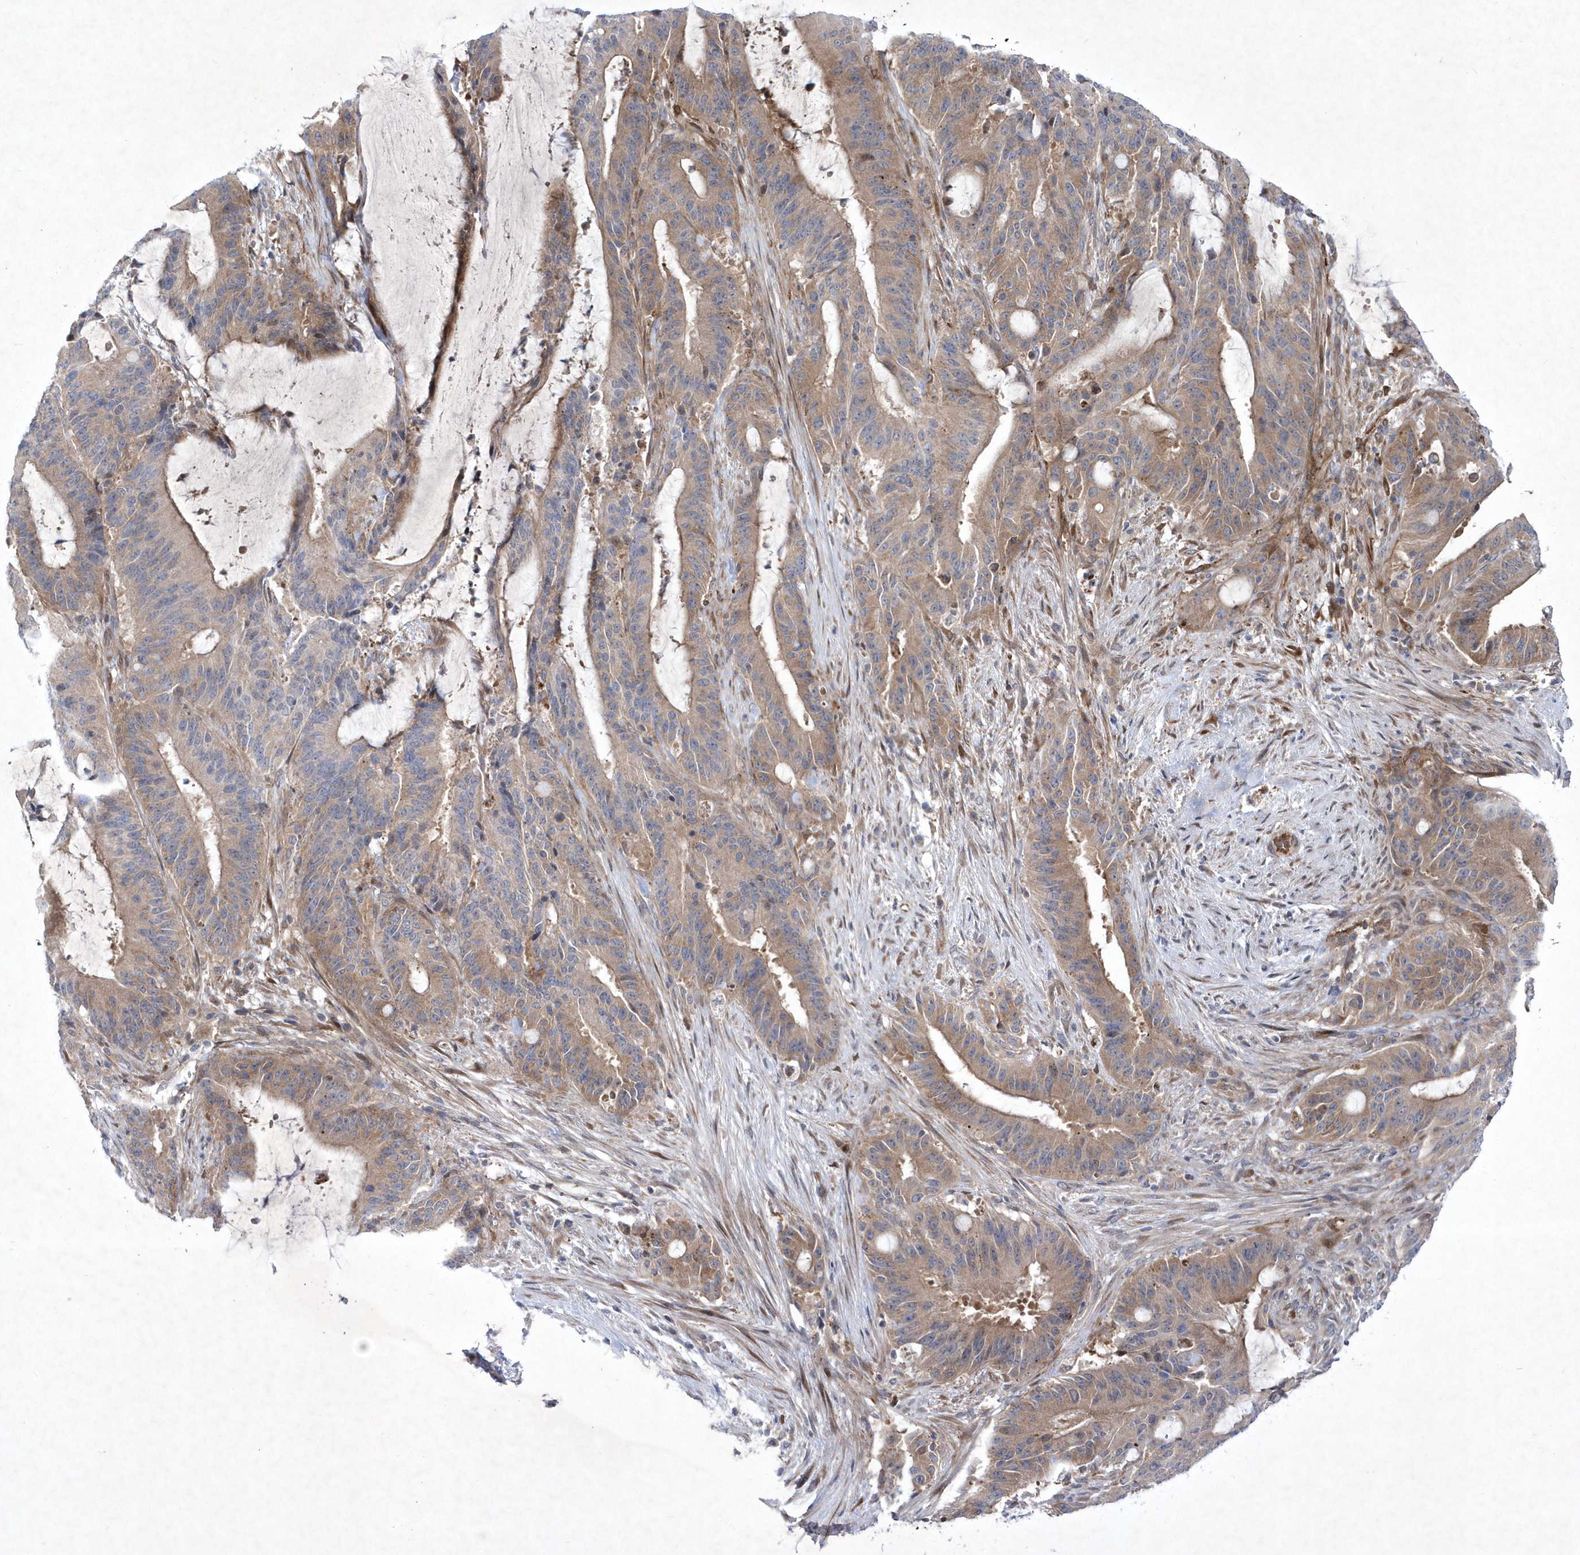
{"staining": {"intensity": "weak", "quantity": ">75%", "location": "cytoplasmic/membranous"}, "tissue": "liver cancer", "cell_type": "Tumor cells", "image_type": "cancer", "snomed": [{"axis": "morphology", "description": "Normal tissue, NOS"}, {"axis": "morphology", "description": "Cholangiocarcinoma"}, {"axis": "topography", "description": "Liver"}, {"axis": "topography", "description": "Peripheral nerve tissue"}], "caption": "The immunohistochemical stain labels weak cytoplasmic/membranous staining in tumor cells of liver cholangiocarcinoma tissue.", "gene": "DSPP", "patient": {"sex": "female", "age": 73}}